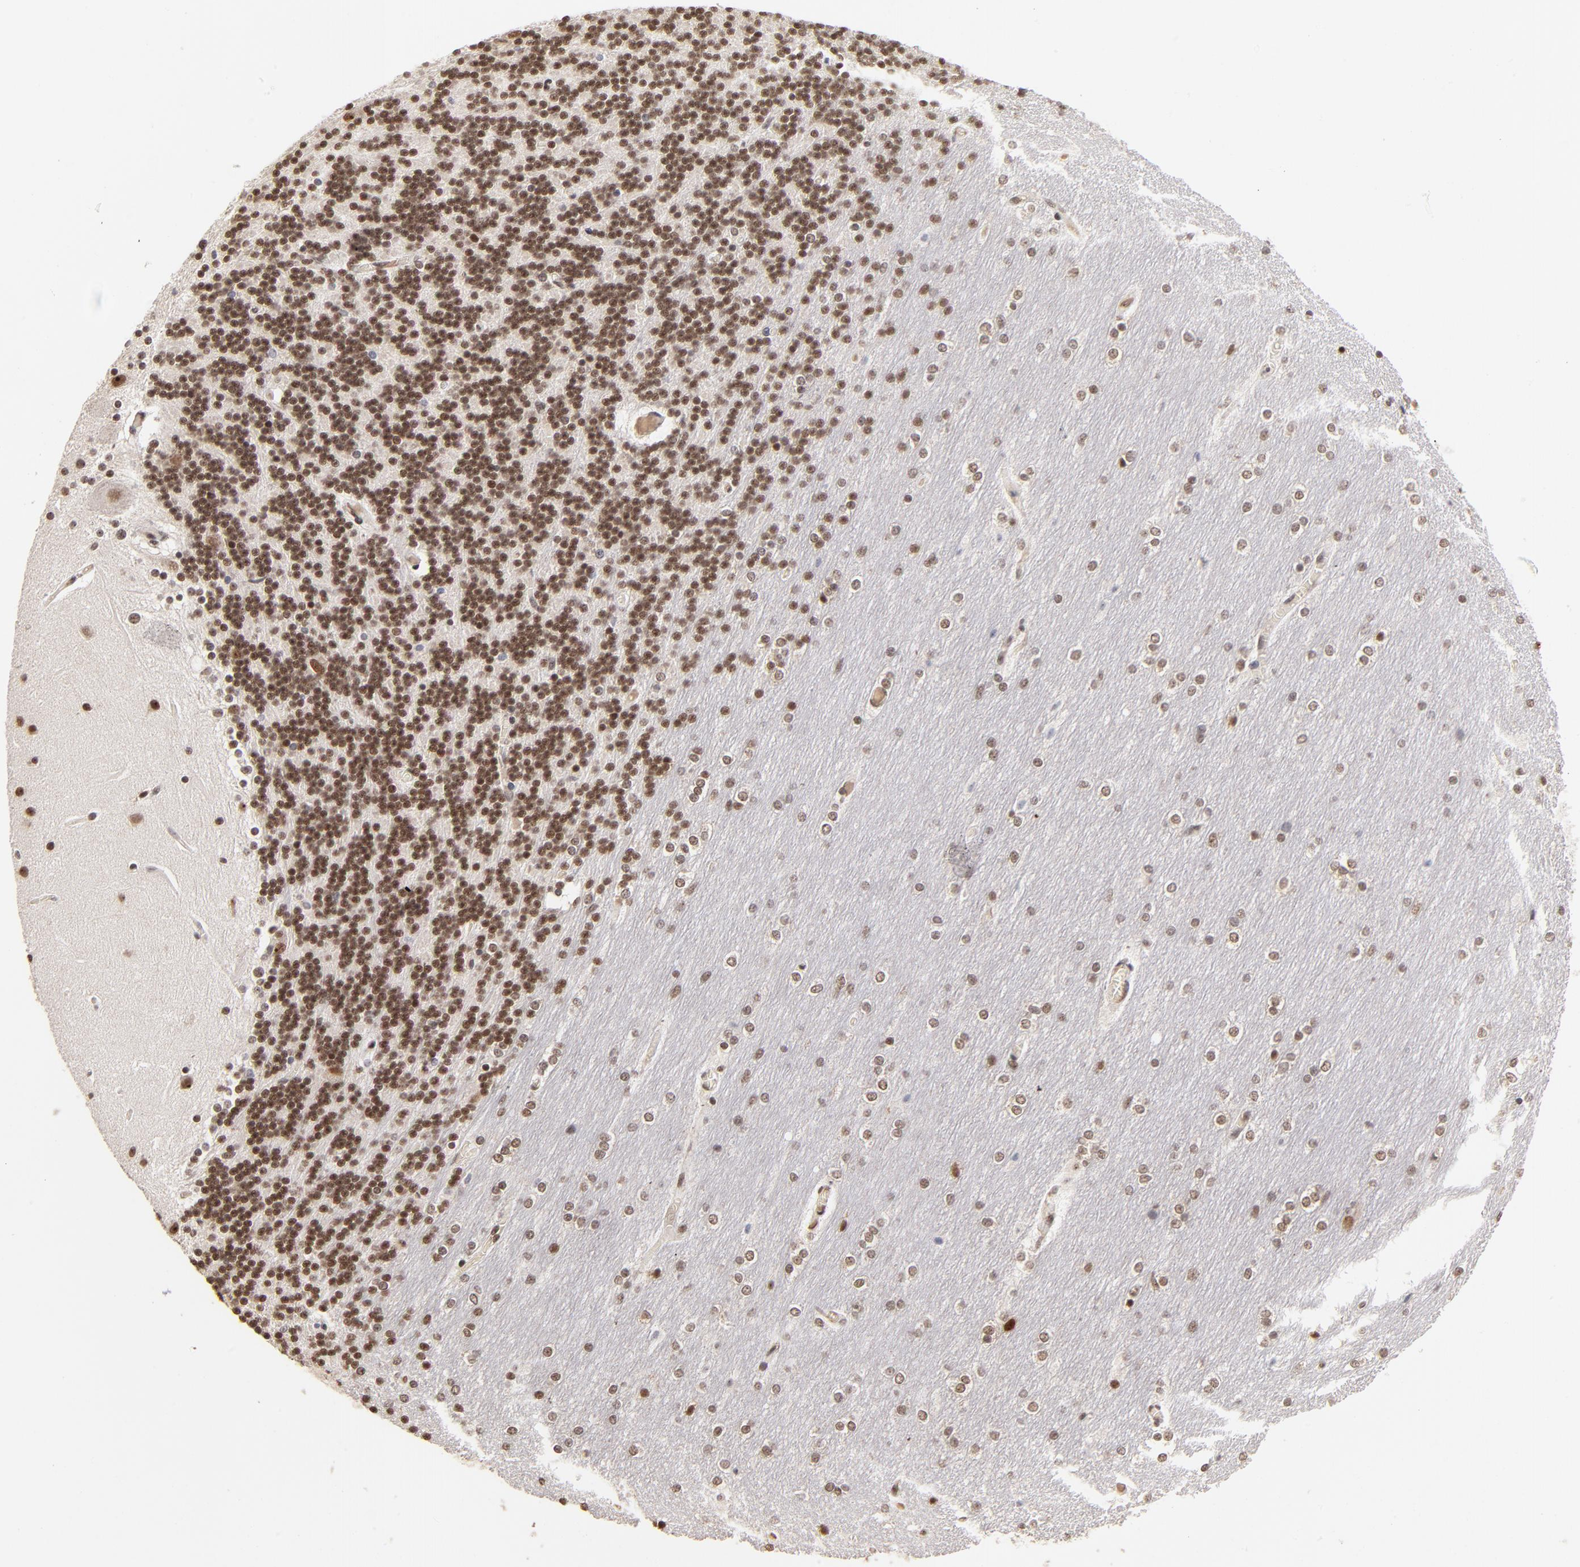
{"staining": {"intensity": "strong", "quantity": ">75%", "location": "nuclear"}, "tissue": "cerebellum", "cell_type": "Cells in granular layer", "image_type": "normal", "snomed": [{"axis": "morphology", "description": "Normal tissue, NOS"}, {"axis": "topography", "description": "Cerebellum"}], "caption": "Immunohistochemistry photomicrograph of unremarkable human cerebellum stained for a protein (brown), which exhibits high levels of strong nuclear positivity in about >75% of cells in granular layer.", "gene": "ZNF146", "patient": {"sex": "female", "age": 54}}